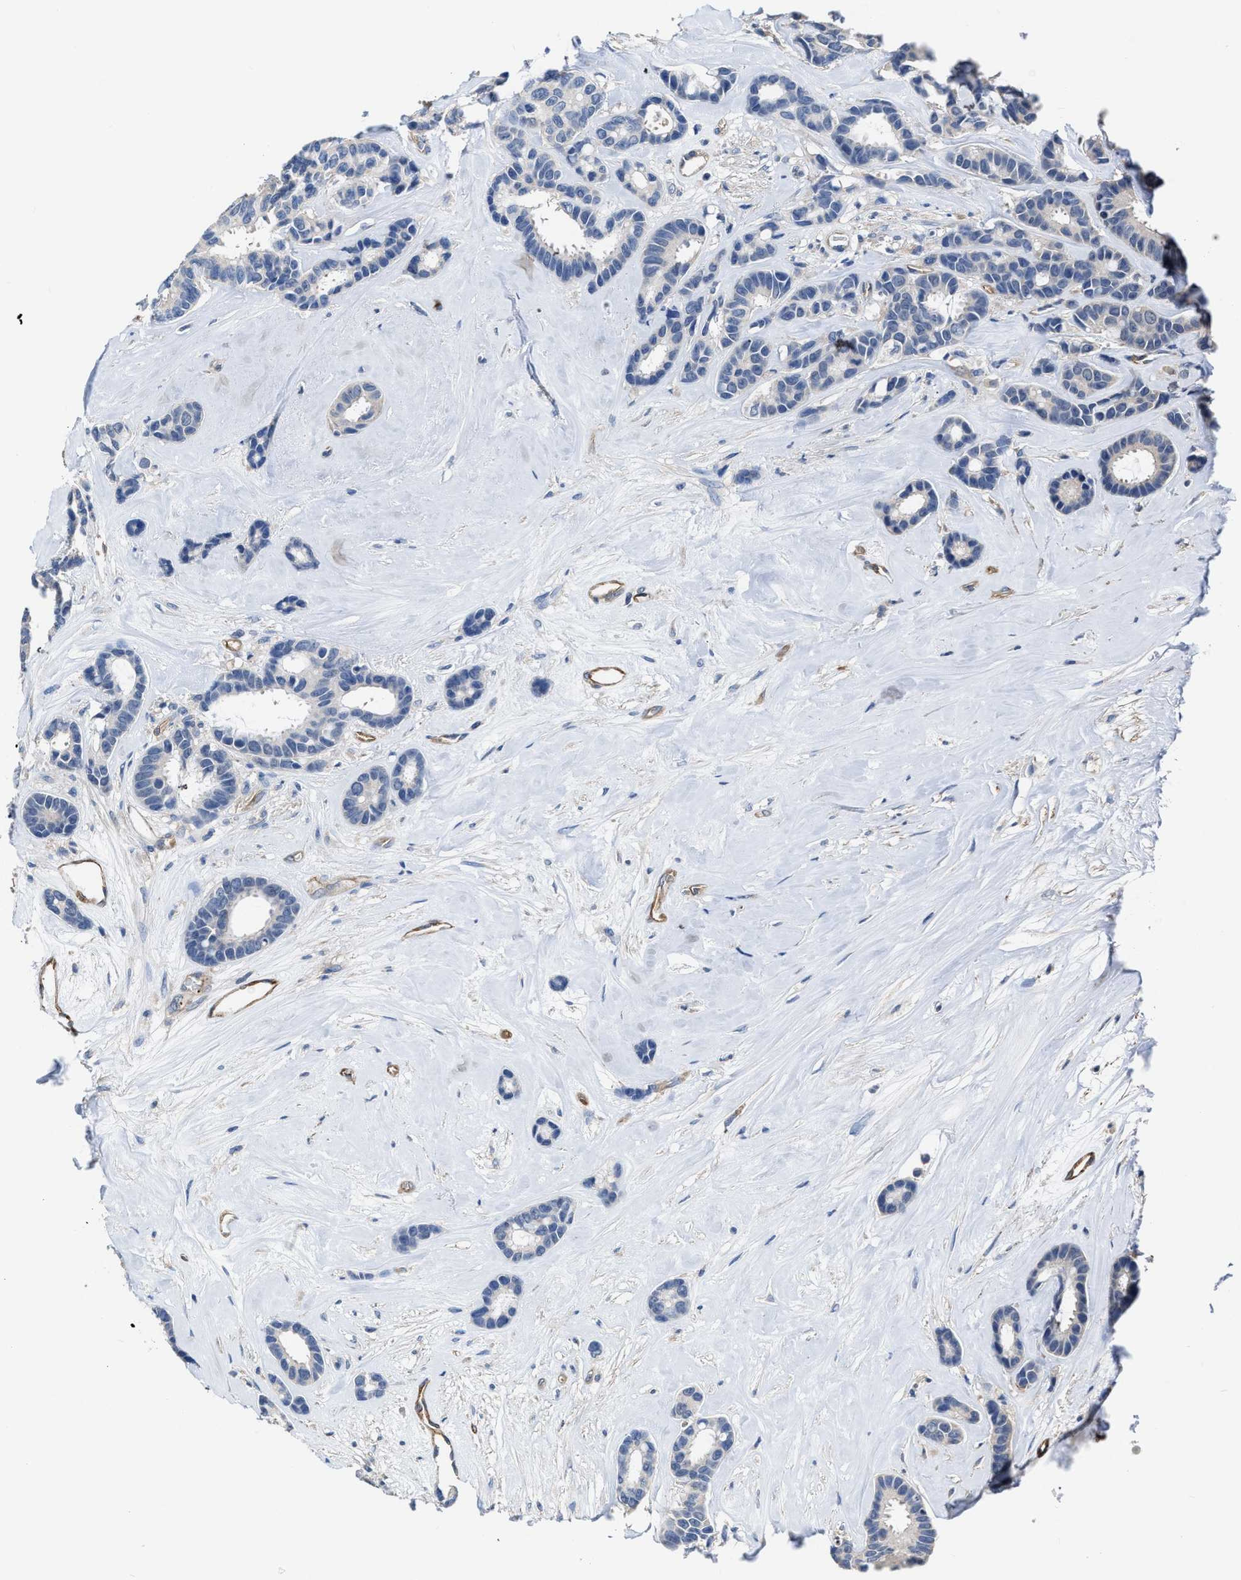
{"staining": {"intensity": "negative", "quantity": "none", "location": "none"}, "tissue": "breast cancer", "cell_type": "Tumor cells", "image_type": "cancer", "snomed": [{"axis": "morphology", "description": "Duct carcinoma"}, {"axis": "topography", "description": "Breast"}], "caption": "This is an immunohistochemistry (IHC) micrograph of human breast cancer. There is no expression in tumor cells.", "gene": "C22orf42", "patient": {"sex": "female", "age": 87}}